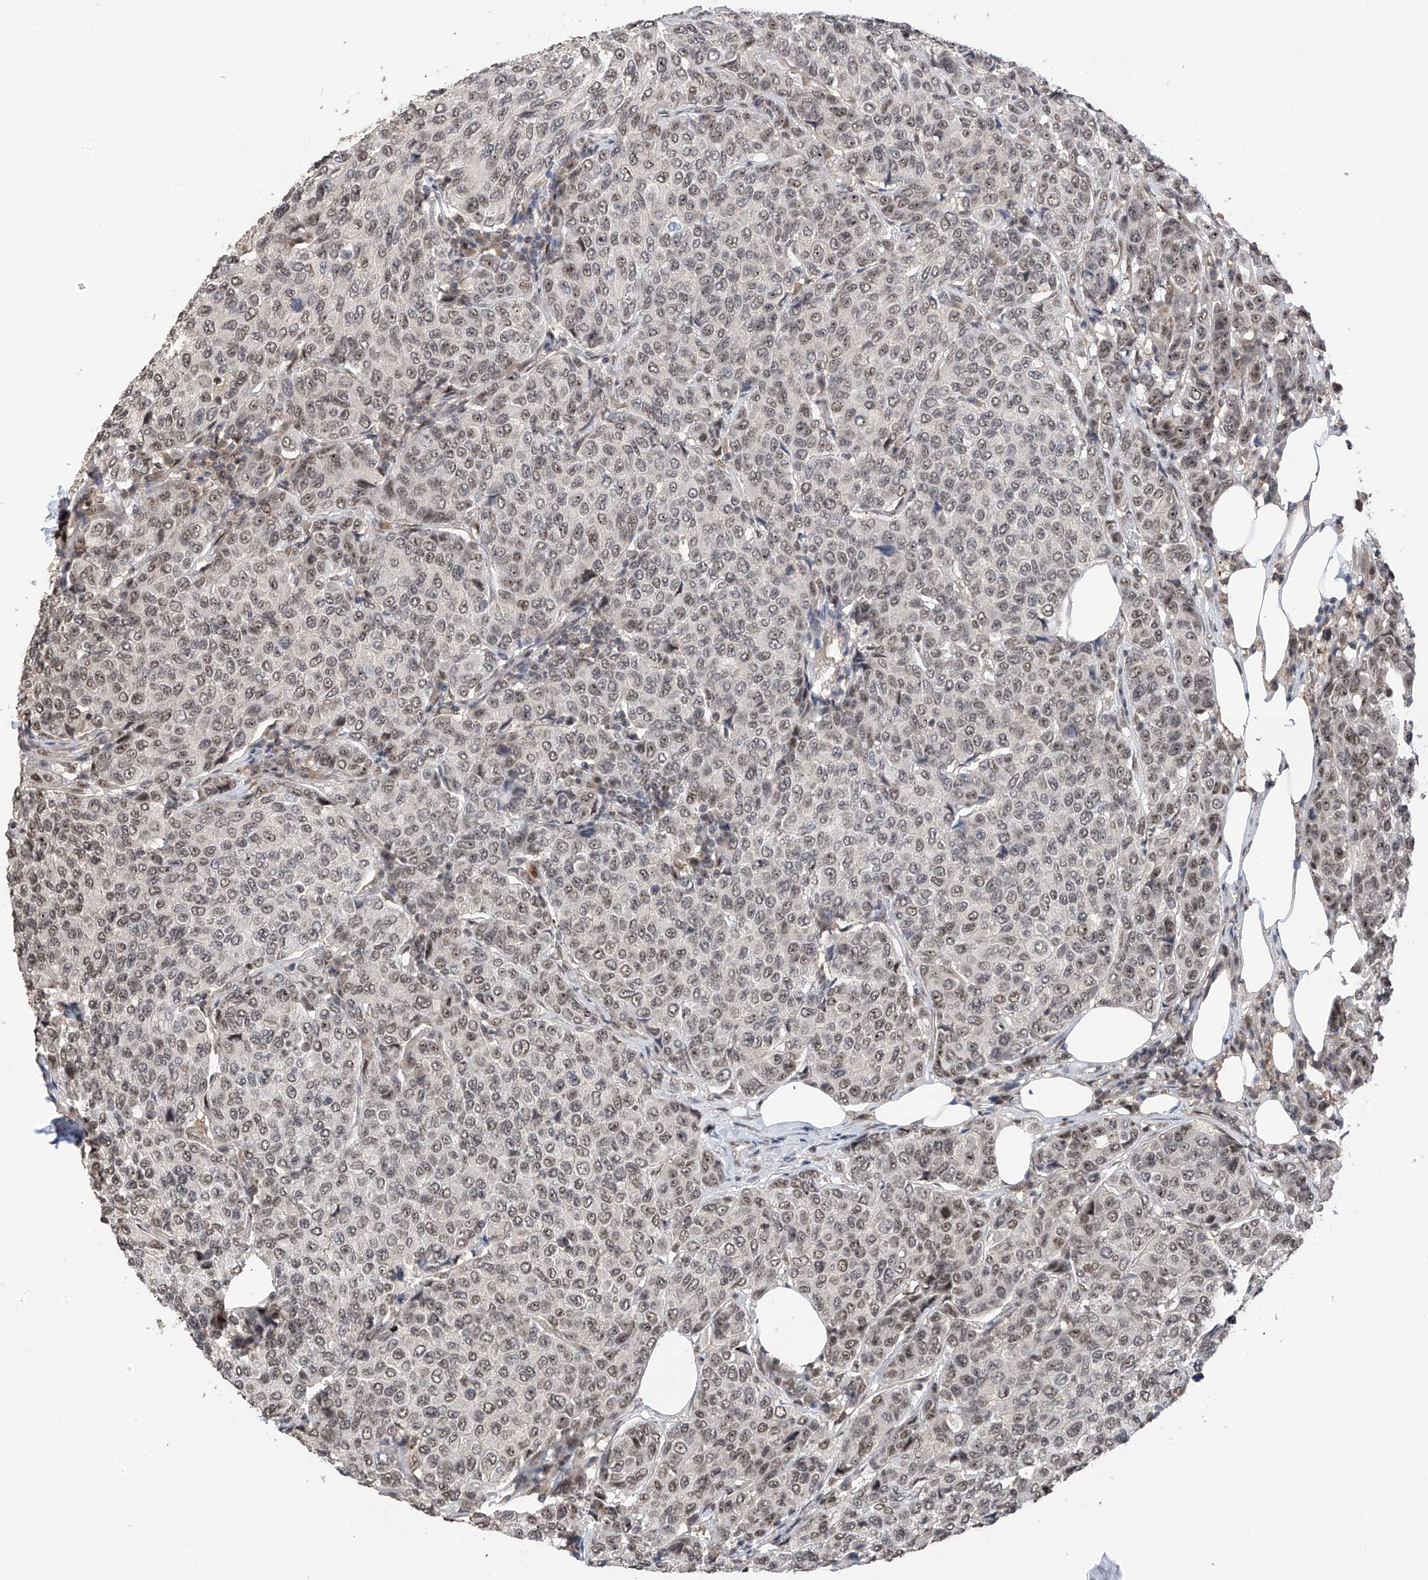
{"staining": {"intensity": "weak", "quantity": ">75%", "location": "nuclear"}, "tissue": "breast cancer", "cell_type": "Tumor cells", "image_type": "cancer", "snomed": [{"axis": "morphology", "description": "Duct carcinoma"}, {"axis": "topography", "description": "Breast"}], "caption": "Immunohistochemistry (IHC) histopathology image of breast cancer (infiltrating ductal carcinoma) stained for a protein (brown), which reveals low levels of weak nuclear expression in approximately >75% of tumor cells.", "gene": "C1orf131", "patient": {"sex": "female", "age": 55}}